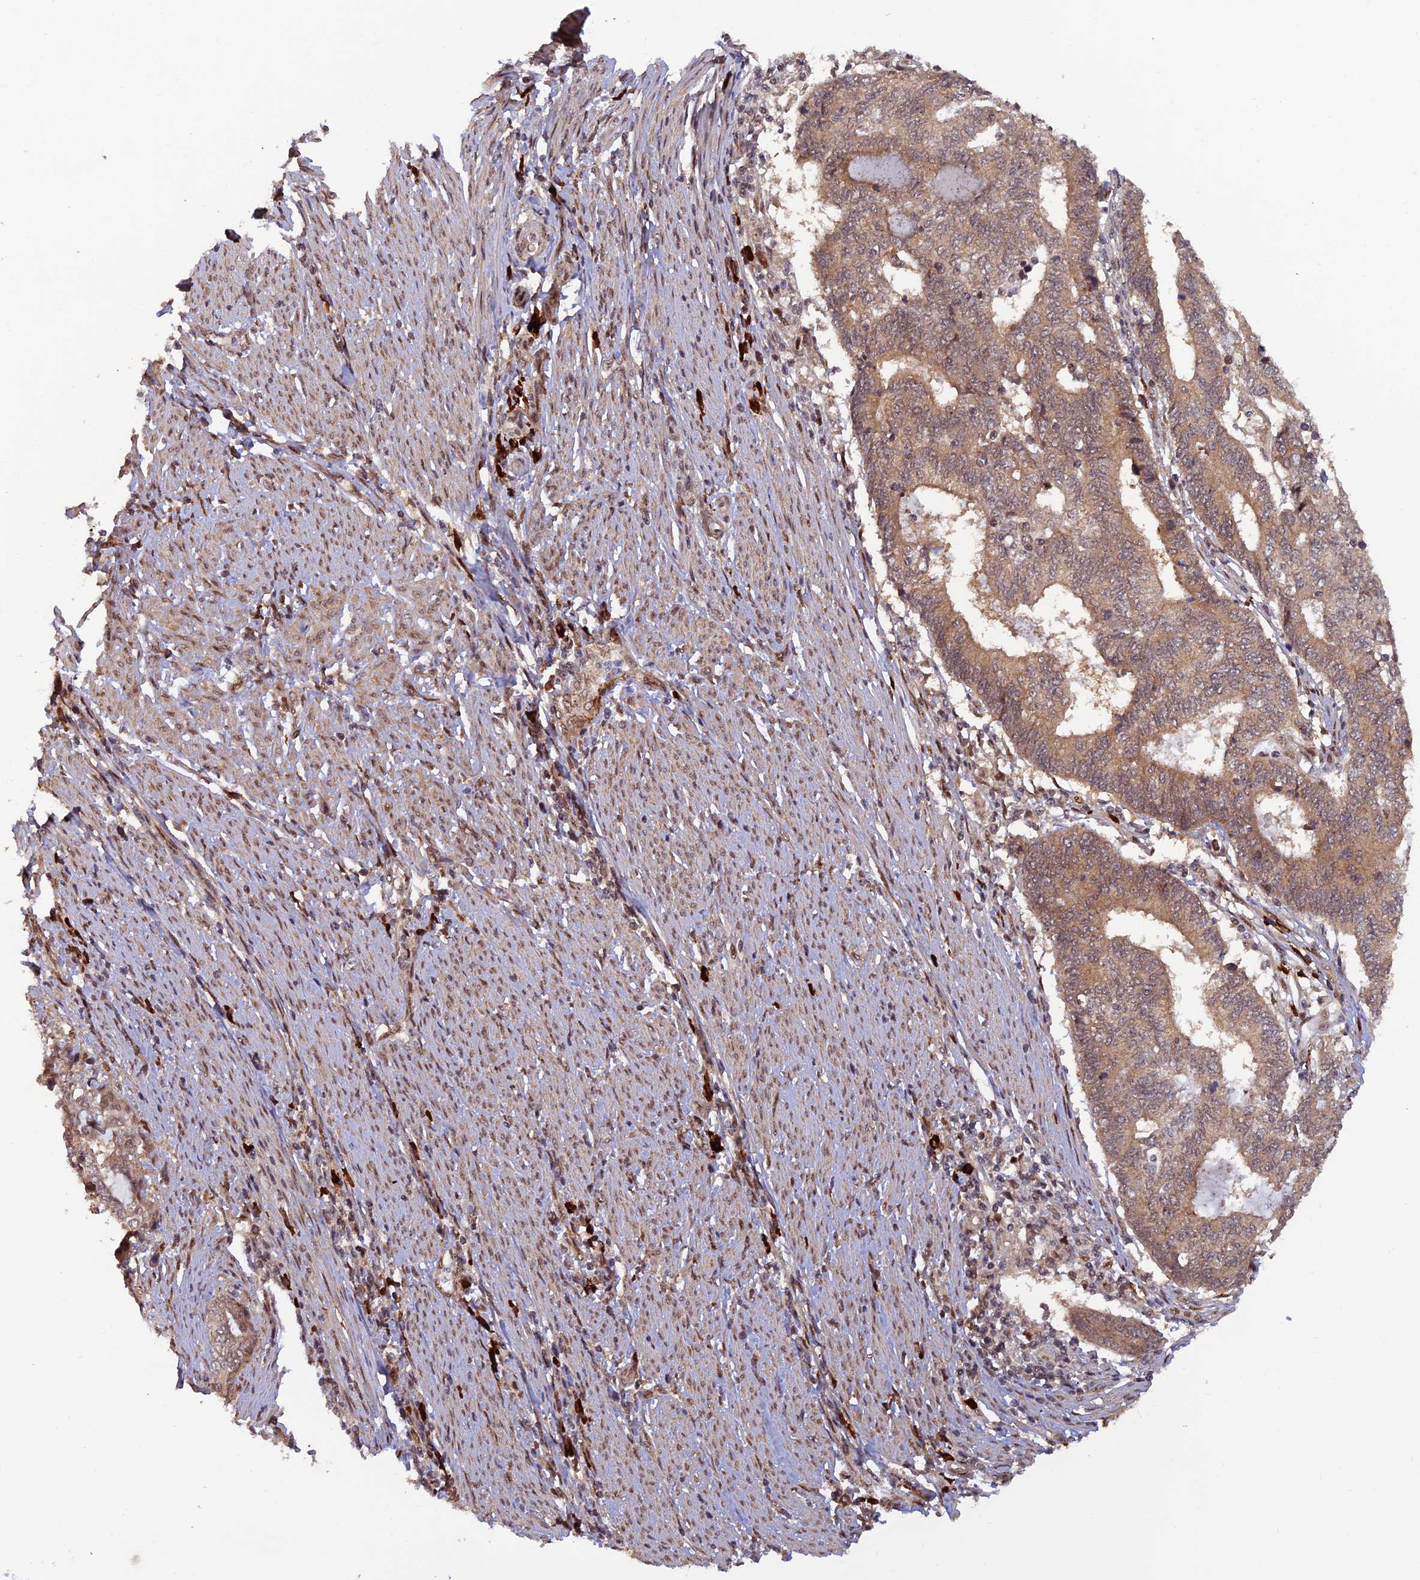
{"staining": {"intensity": "weak", "quantity": ">75%", "location": "cytoplasmic/membranous"}, "tissue": "endometrial cancer", "cell_type": "Tumor cells", "image_type": "cancer", "snomed": [{"axis": "morphology", "description": "Adenocarcinoma, NOS"}, {"axis": "topography", "description": "Uterus"}, {"axis": "topography", "description": "Endometrium"}], "caption": "Tumor cells display low levels of weak cytoplasmic/membranous expression in approximately >75% of cells in endometrial cancer. The staining was performed using DAB, with brown indicating positive protein expression. Nuclei are stained blue with hematoxylin.", "gene": "ZNF565", "patient": {"sex": "female", "age": 70}}